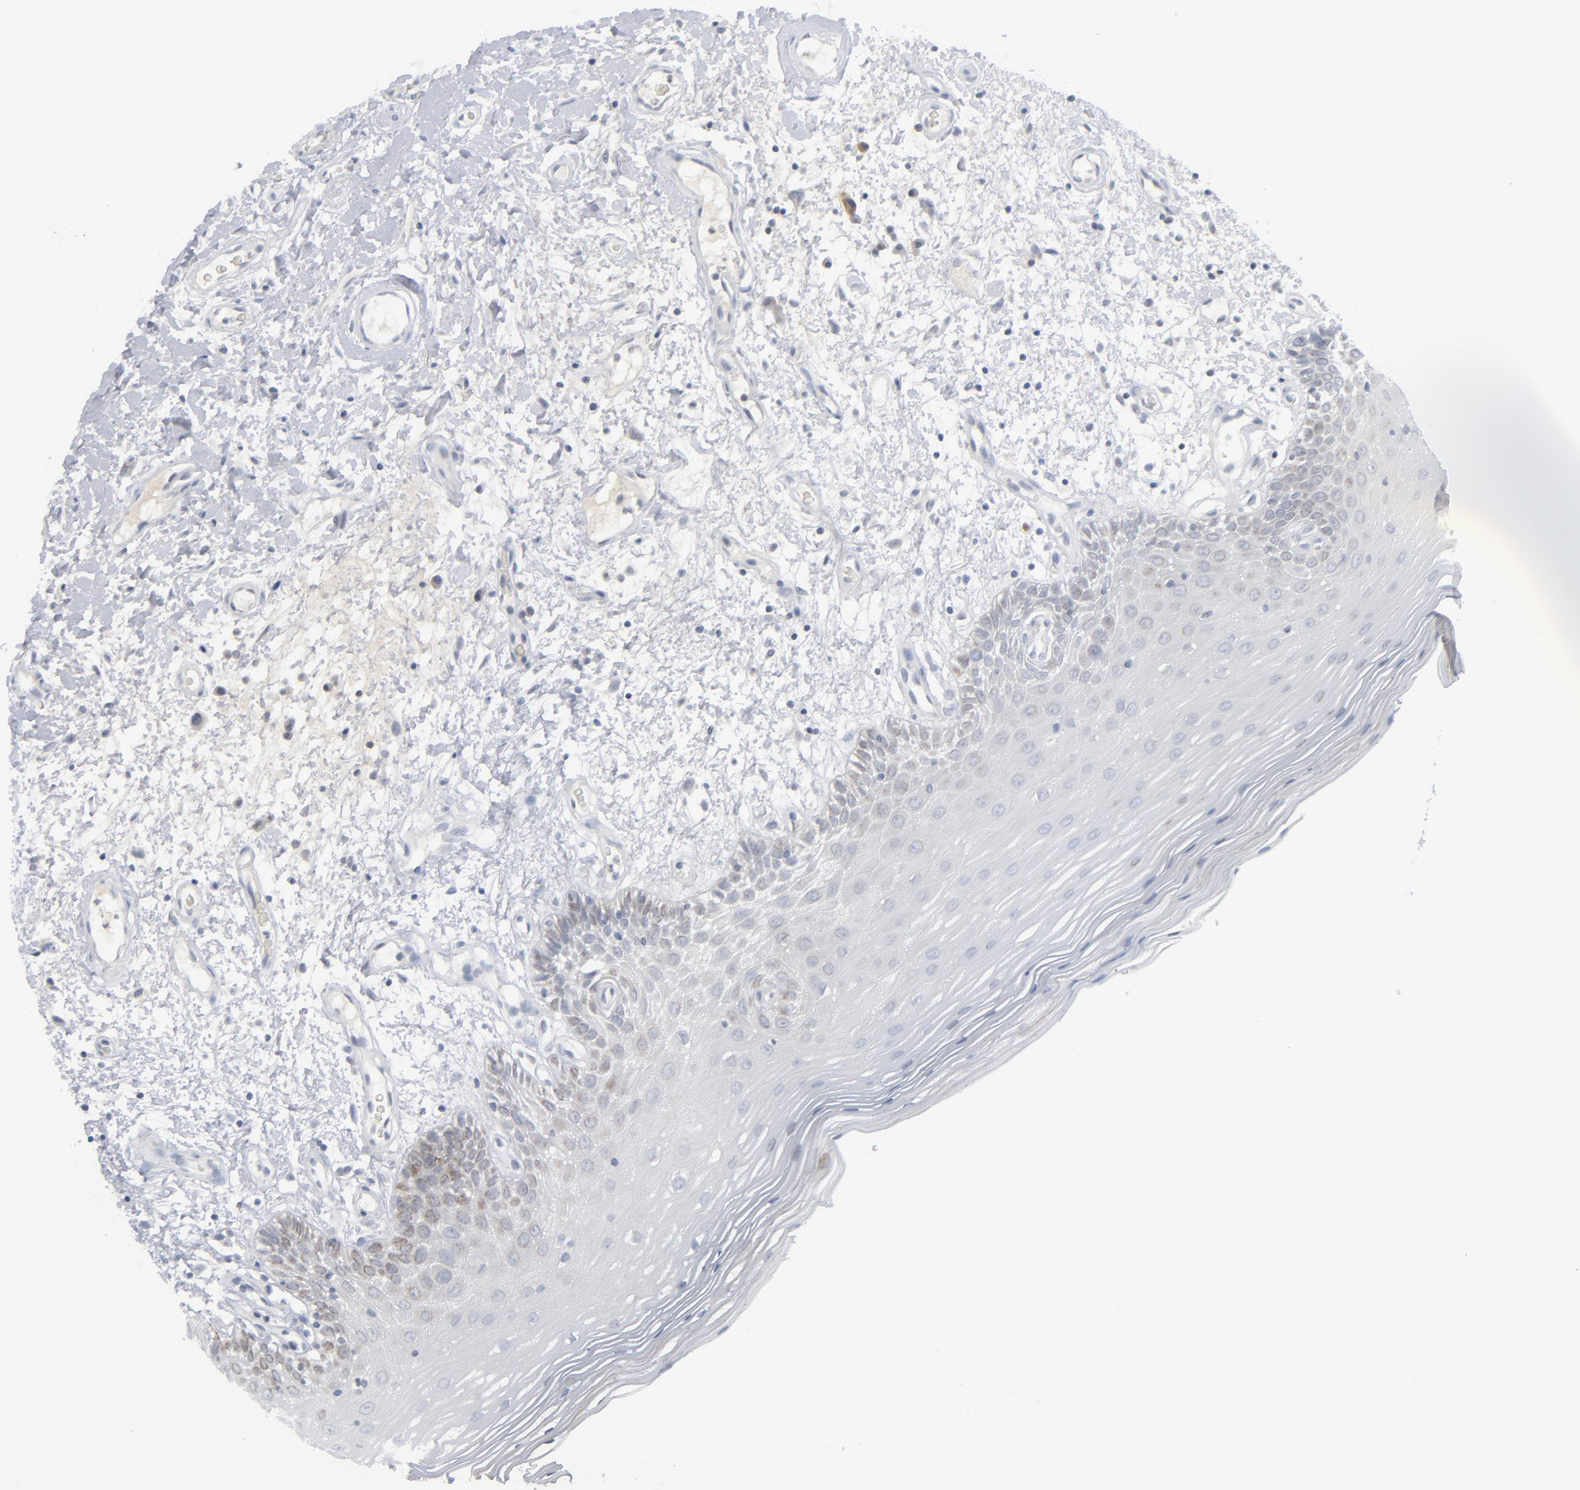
{"staining": {"intensity": "weak", "quantity": "<25%", "location": "cytoplasmic/membranous,nuclear"}, "tissue": "oral mucosa", "cell_type": "Squamous epithelial cells", "image_type": "normal", "snomed": [{"axis": "morphology", "description": "Normal tissue, NOS"}, {"axis": "morphology", "description": "Squamous cell carcinoma, NOS"}, {"axis": "topography", "description": "Skeletal muscle"}, {"axis": "topography", "description": "Oral tissue"}, {"axis": "topography", "description": "Head-Neck"}], "caption": "The photomicrograph exhibits no staining of squamous epithelial cells in unremarkable oral mucosa. (Immunohistochemistry, brightfield microscopy, high magnification).", "gene": "NUP88", "patient": {"sex": "male", "age": 71}}